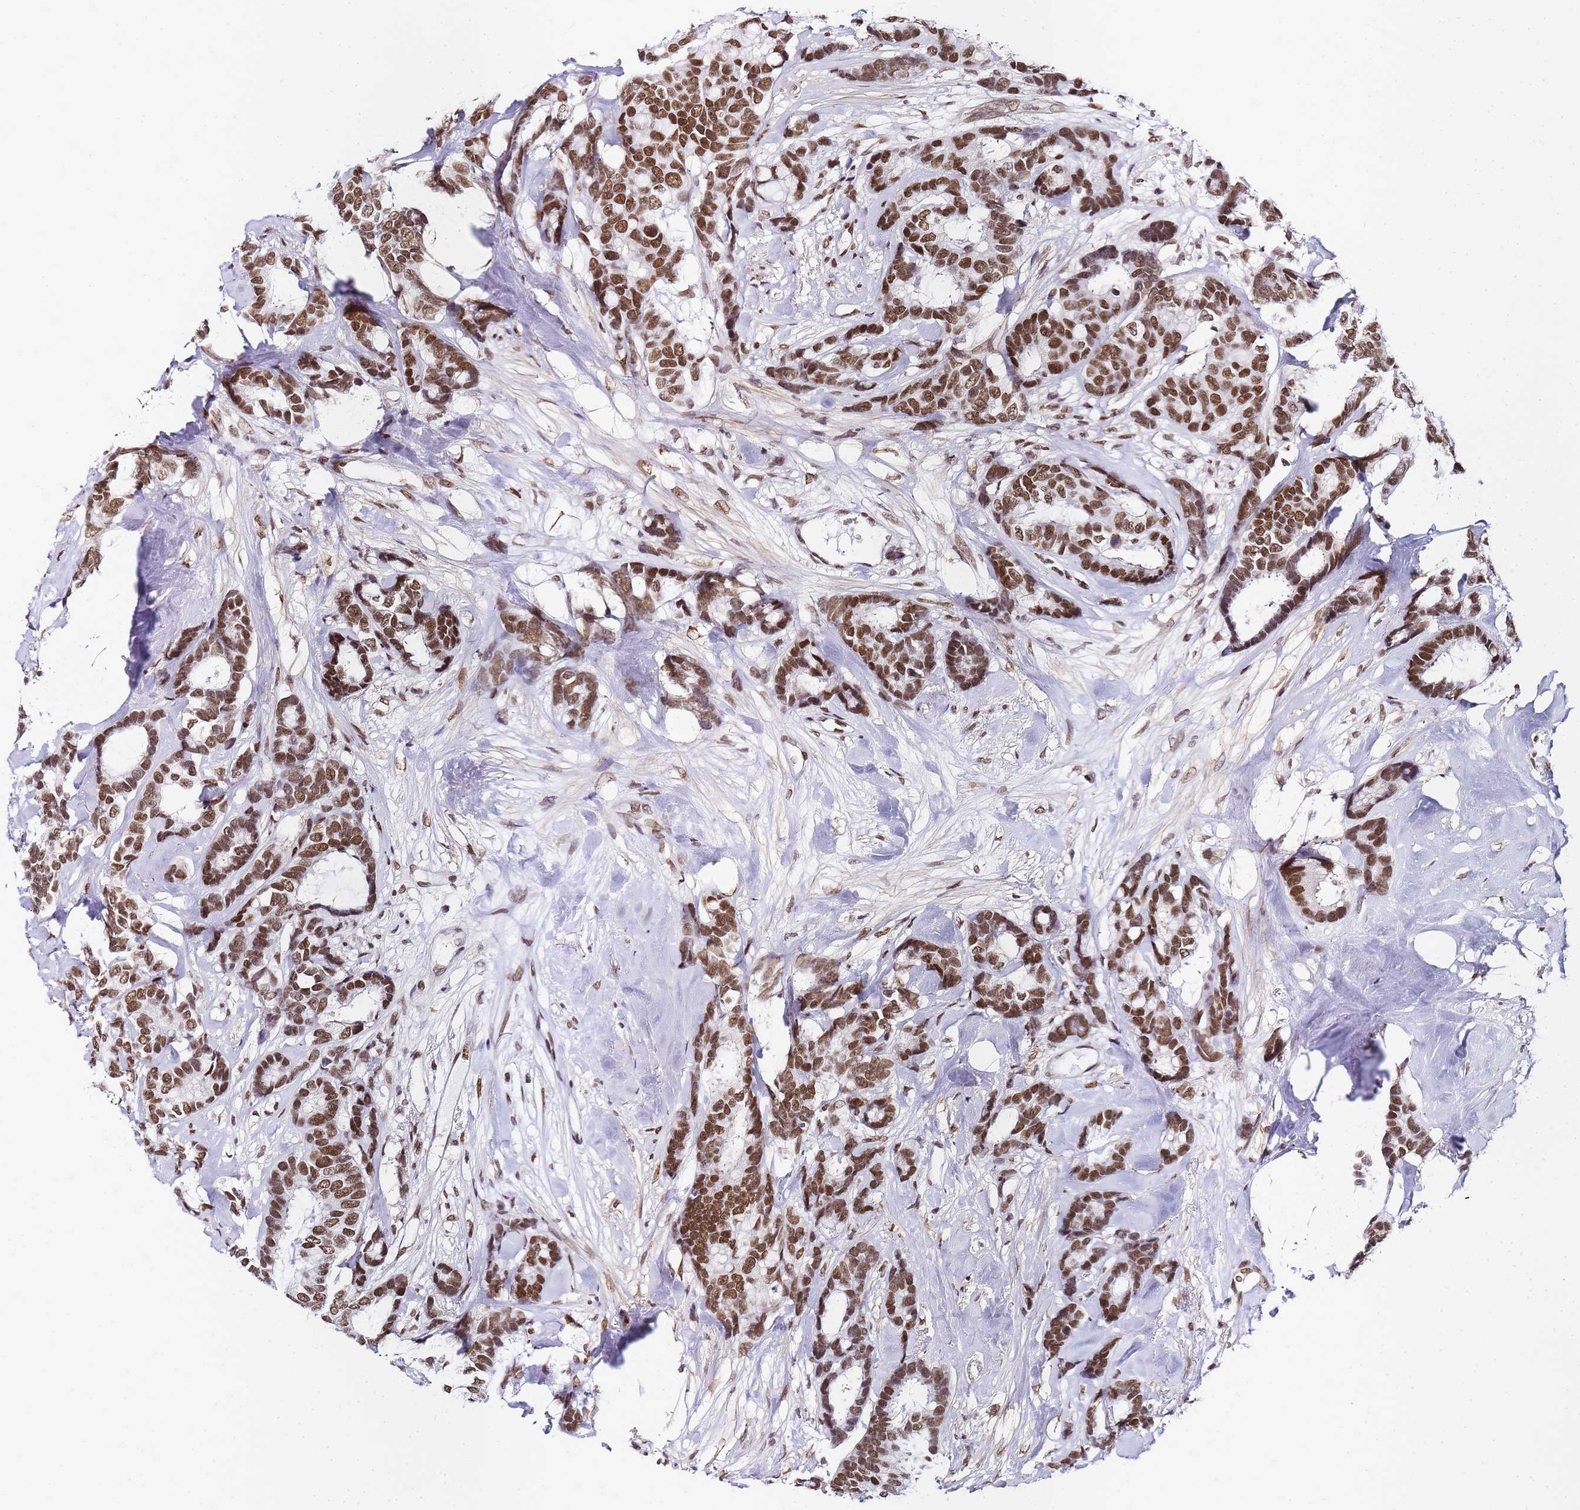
{"staining": {"intensity": "strong", "quantity": ">75%", "location": "nuclear"}, "tissue": "breast cancer", "cell_type": "Tumor cells", "image_type": "cancer", "snomed": [{"axis": "morphology", "description": "Duct carcinoma"}, {"axis": "topography", "description": "Breast"}], "caption": "Human breast cancer (infiltrating ductal carcinoma) stained with a protein marker reveals strong staining in tumor cells.", "gene": "POLR1A", "patient": {"sex": "female", "age": 87}}